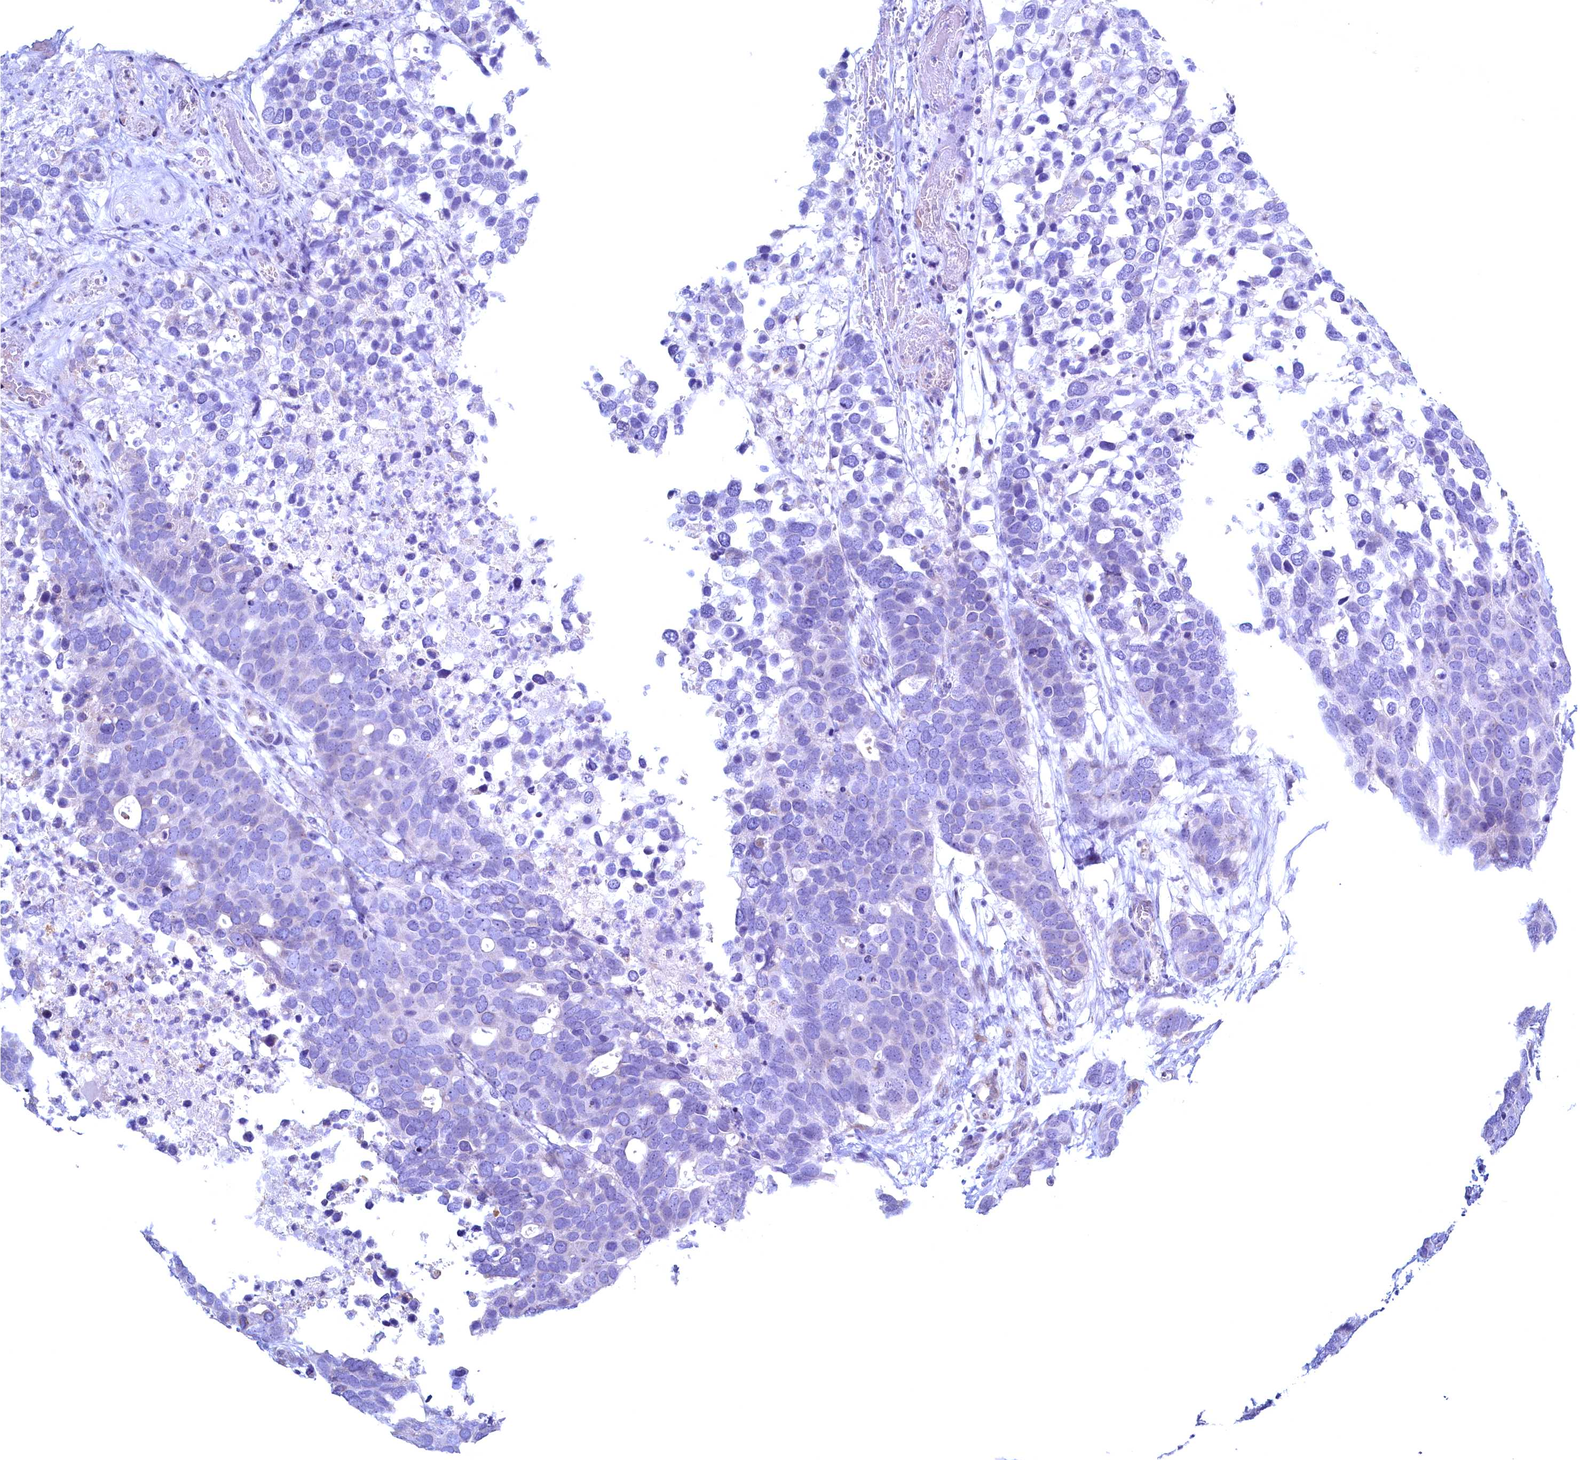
{"staining": {"intensity": "negative", "quantity": "none", "location": "none"}, "tissue": "breast cancer", "cell_type": "Tumor cells", "image_type": "cancer", "snomed": [{"axis": "morphology", "description": "Duct carcinoma"}, {"axis": "topography", "description": "Breast"}], "caption": "Immunohistochemical staining of infiltrating ductal carcinoma (breast) demonstrates no significant staining in tumor cells.", "gene": "MAP1LC3A", "patient": {"sex": "female", "age": 83}}